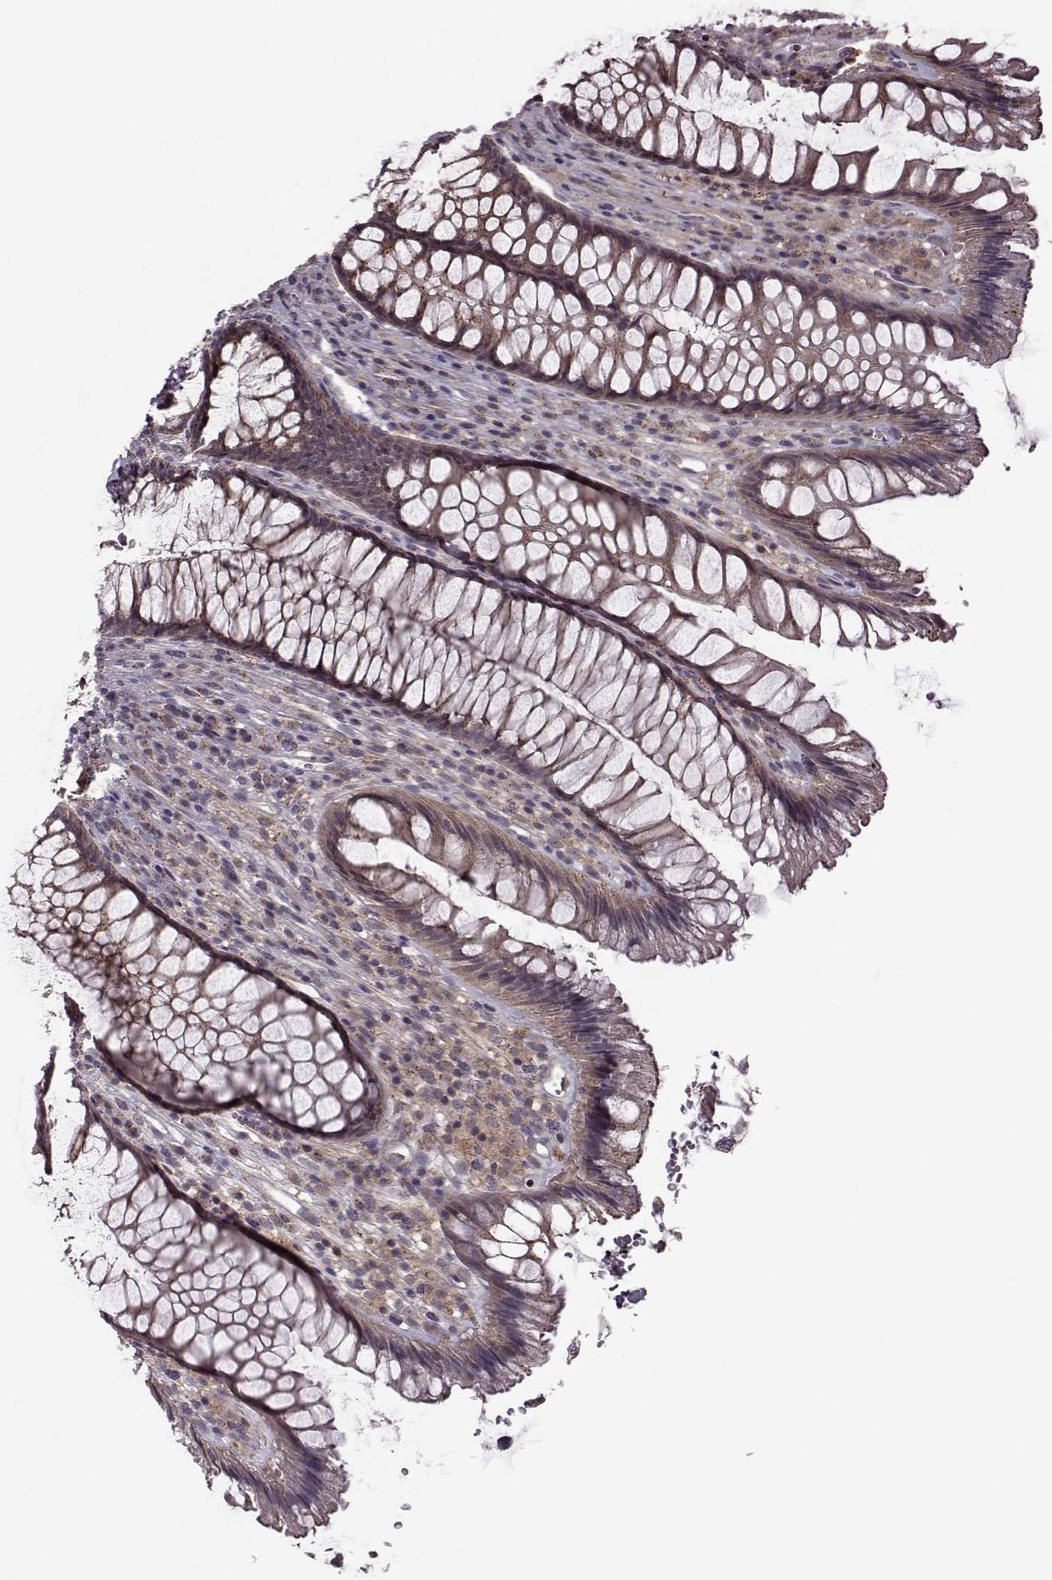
{"staining": {"intensity": "moderate", "quantity": ">75%", "location": "cytoplasmic/membranous"}, "tissue": "rectum", "cell_type": "Glandular cells", "image_type": "normal", "snomed": [{"axis": "morphology", "description": "Normal tissue, NOS"}, {"axis": "topography", "description": "Smooth muscle"}, {"axis": "topography", "description": "Rectum"}], "caption": "Protein staining of unremarkable rectum shows moderate cytoplasmic/membranous positivity in about >75% of glandular cells. Using DAB (3,3'-diaminobenzidine) (brown) and hematoxylin (blue) stains, captured at high magnification using brightfield microscopy.", "gene": "FNIP2", "patient": {"sex": "male", "age": 53}}